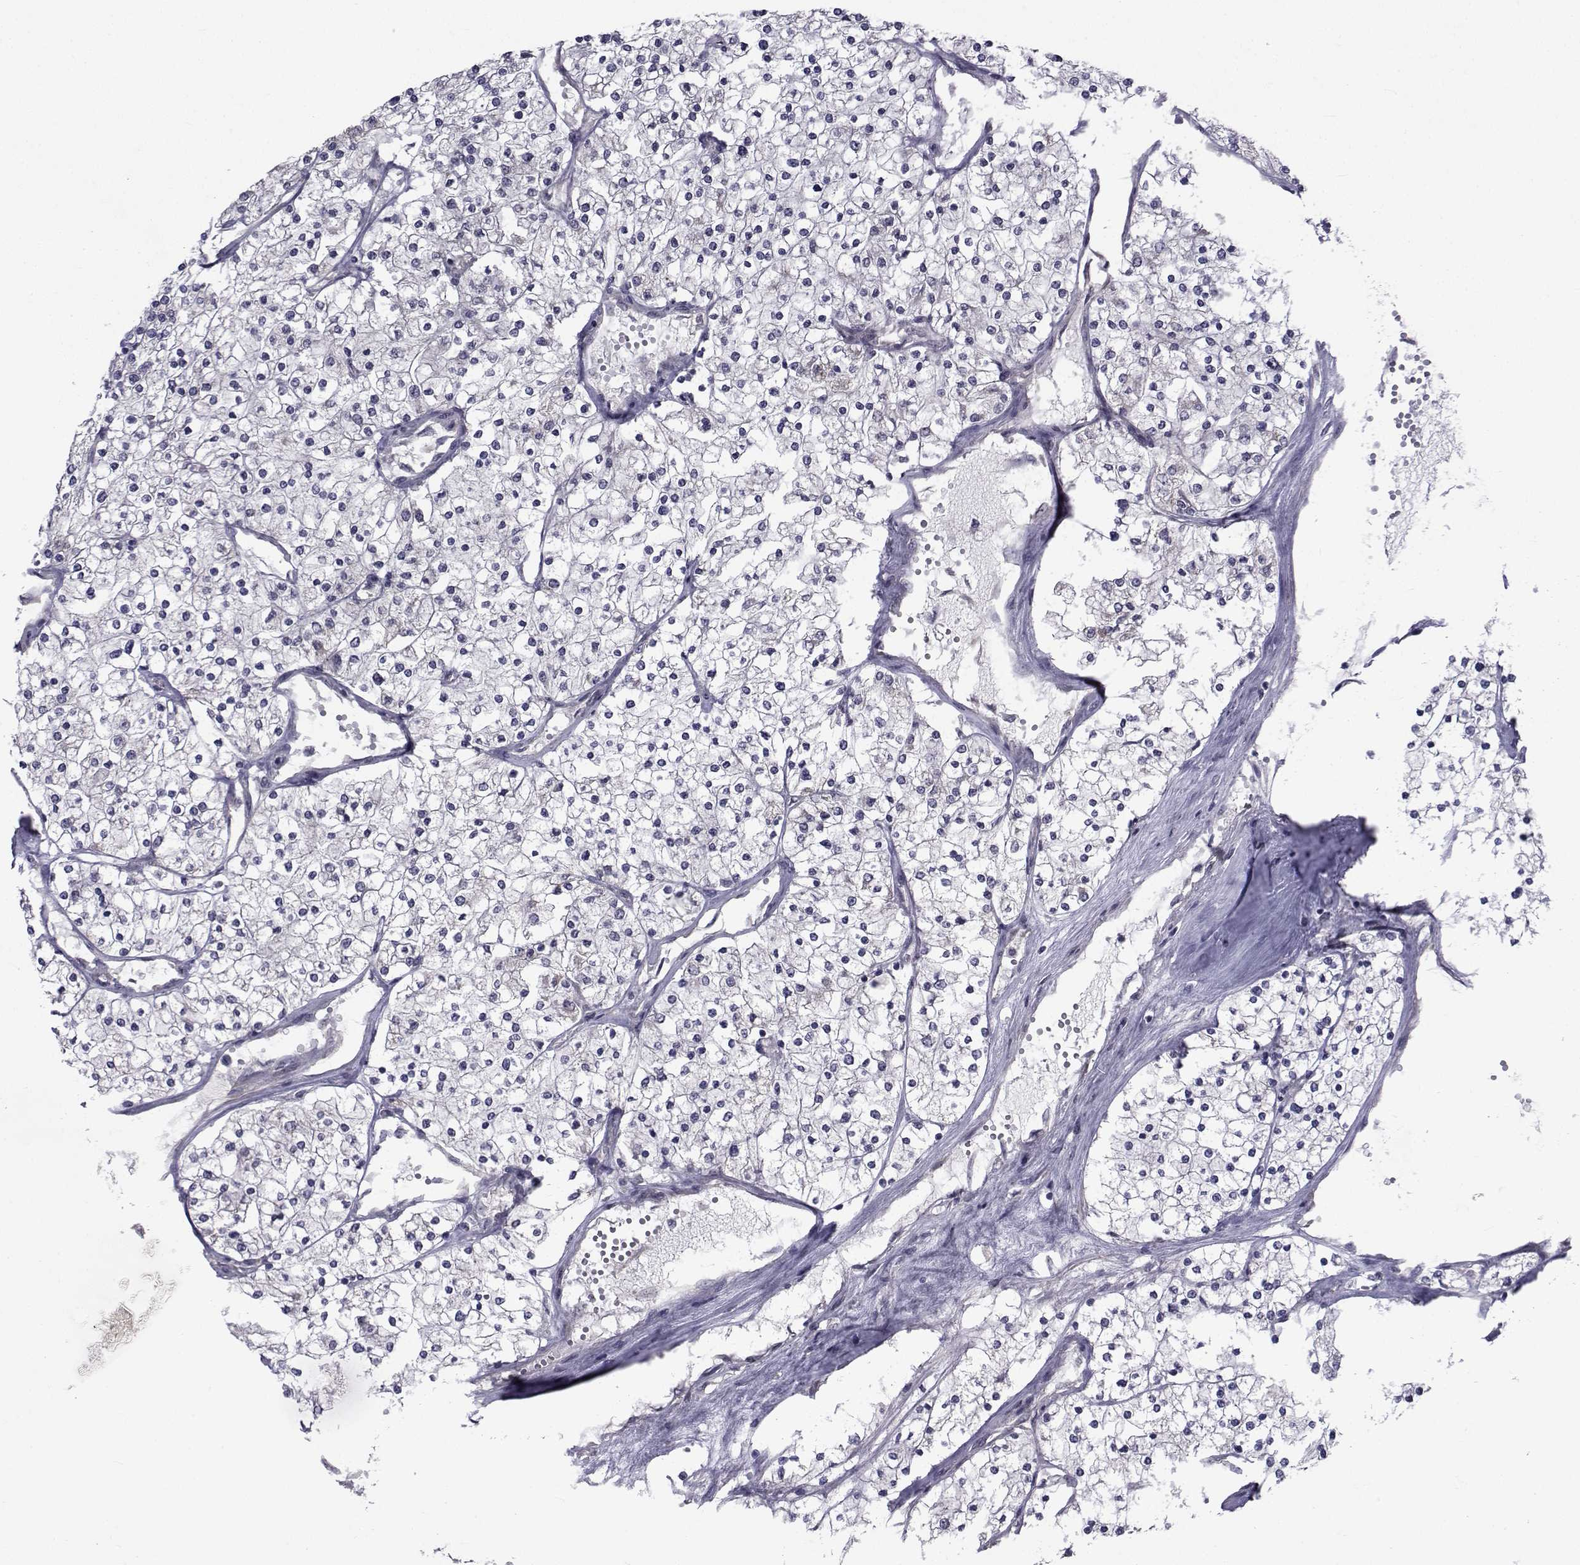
{"staining": {"intensity": "negative", "quantity": "none", "location": "none"}, "tissue": "renal cancer", "cell_type": "Tumor cells", "image_type": "cancer", "snomed": [{"axis": "morphology", "description": "Adenocarcinoma, NOS"}, {"axis": "topography", "description": "Kidney"}], "caption": "High magnification brightfield microscopy of renal cancer stained with DAB (3,3'-diaminobenzidine) (brown) and counterstained with hematoxylin (blue): tumor cells show no significant positivity.", "gene": "CFAP74", "patient": {"sex": "male", "age": 80}}